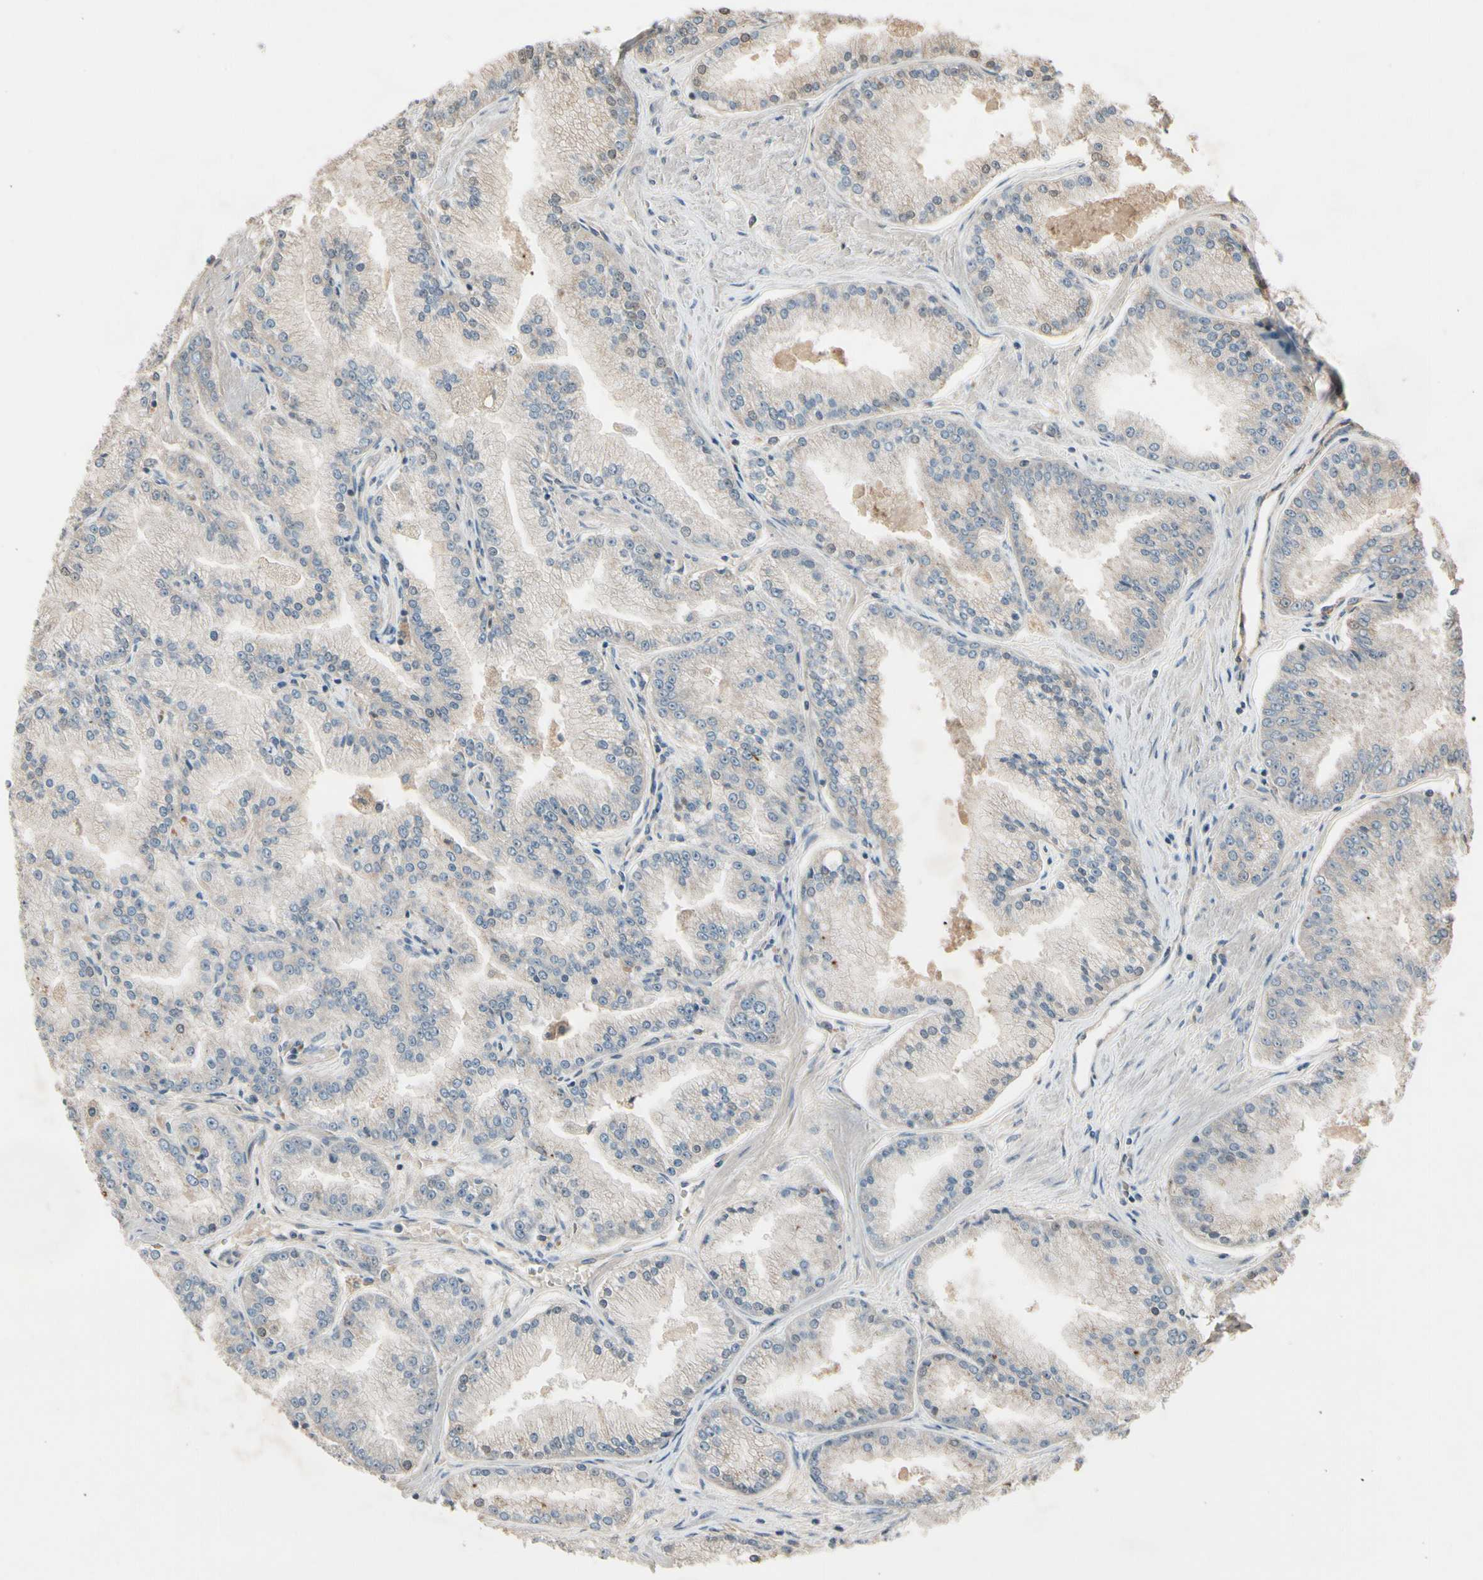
{"staining": {"intensity": "weak", "quantity": ">75%", "location": "cytoplasmic/membranous"}, "tissue": "prostate cancer", "cell_type": "Tumor cells", "image_type": "cancer", "snomed": [{"axis": "morphology", "description": "Adenocarcinoma, High grade"}, {"axis": "topography", "description": "Prostate"}], "caption": "Immunohistochemical staining of human prostate cancer (adenocarcinoma (high-grade)) reveals weak cytoplasmic/membranous protein expression in approximately >75% of tumor cells.", "gene": "NSF", "patient": {"sex": "male", "age": 61}}